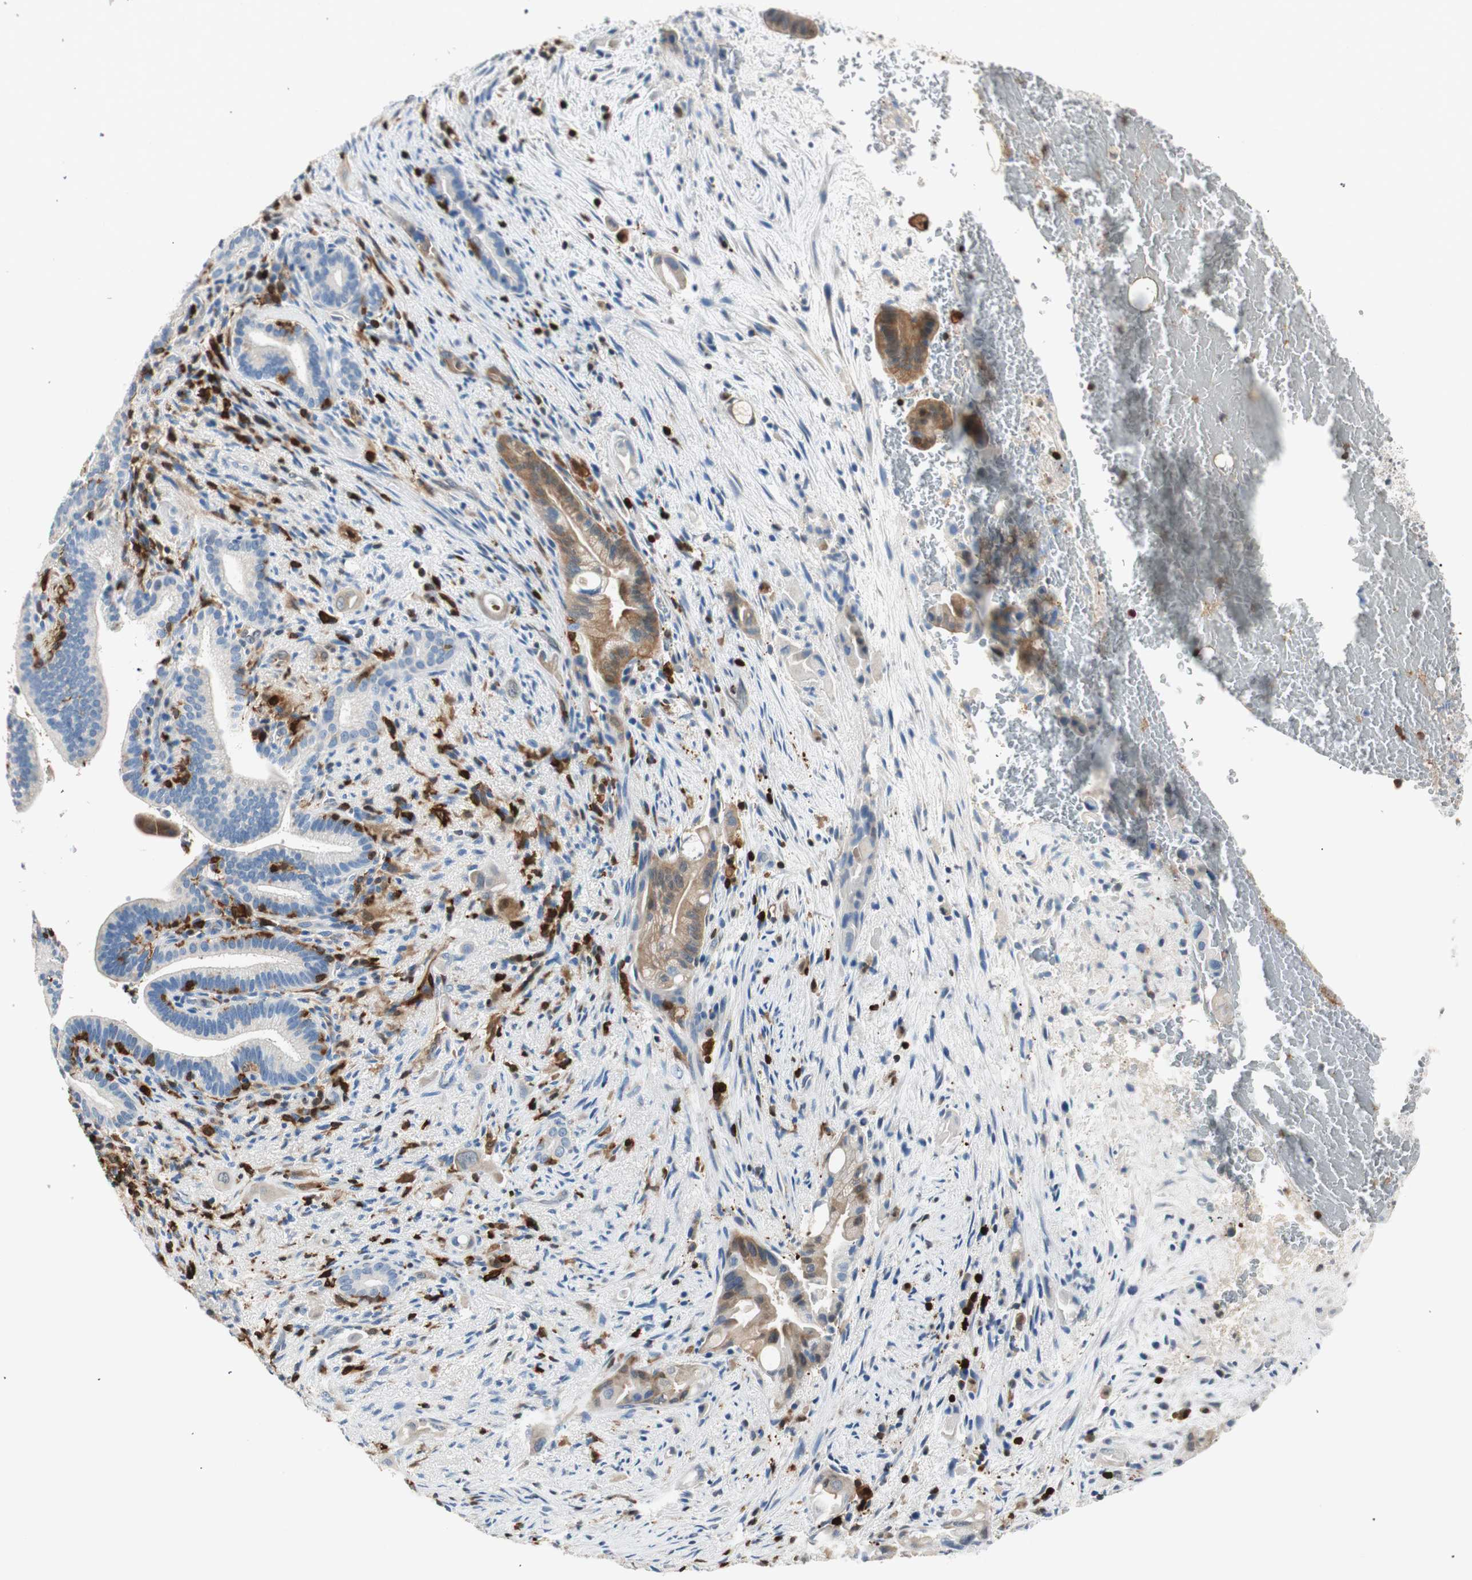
{"staining": {"intensity": "moderate", "quantity": "25%-75%", "location": "cytoplasmic/membranous"}, "tissue": "liver cancer", "cell_type": "Tumor cells", "image_type": "cancer", "snomed": [{"axis": "morphology", "description": "Cholangiocarcinoma"}, {"axis": "topography", "description": "Liver"}], "caption": "There is medium levels of moderate cytoplasmic/membranous expression in tumor cells of liver cancer (cholangiocarcinoma), as demonstrated by immunohistochemical staining (brown color).", "gene": "COTL1", "patient": {"sex": "female", "age": 68}}